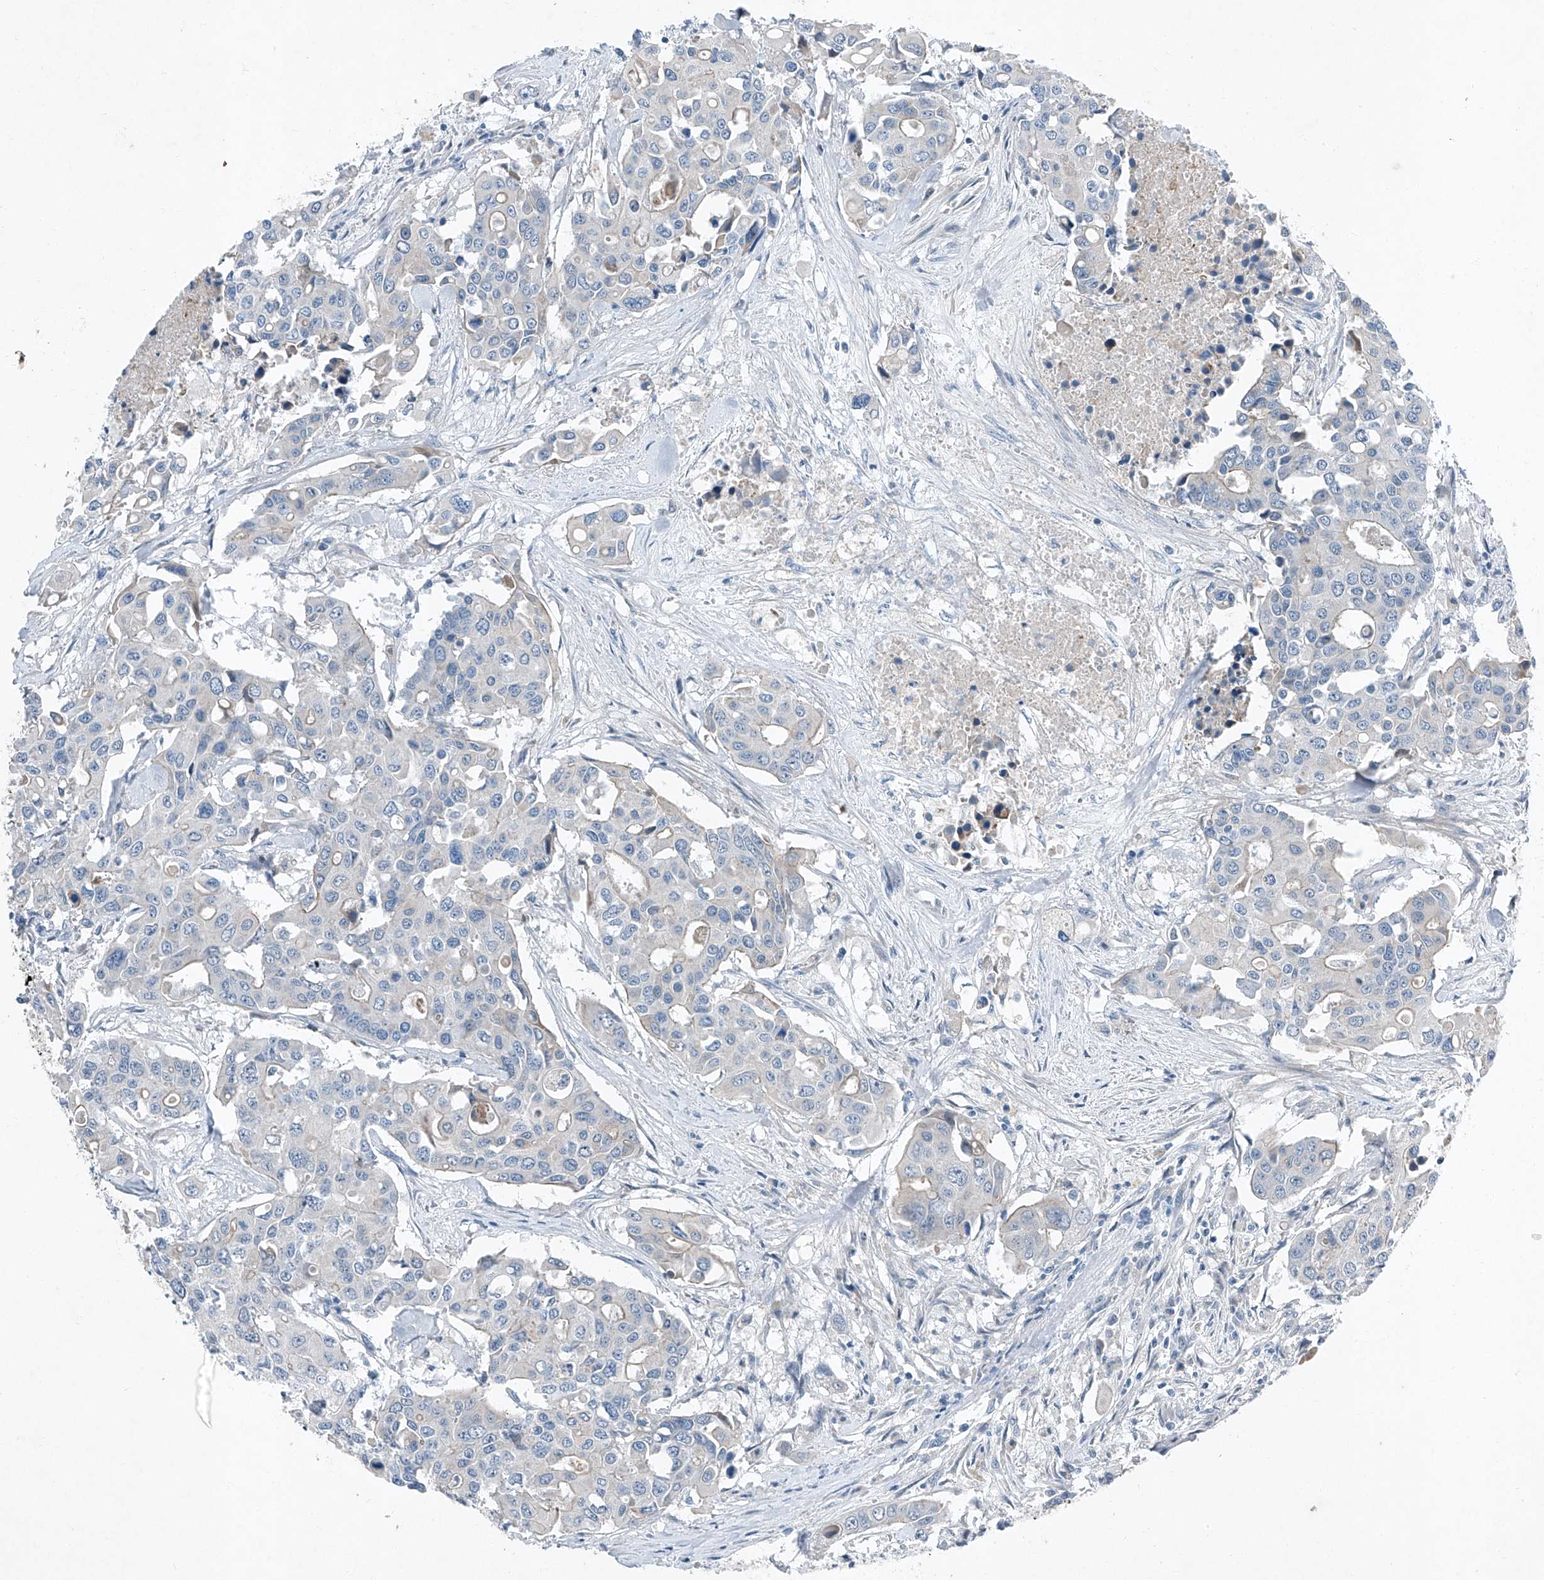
{"staining": {"intensity": "negative", "quantity": "none", "location": "none"}, "tissue": "colorectal cancer", "cell_type": "Tumor cells", "image_type": "cancer", "snomed": [{"axis": "morphology", "description": "Adenocarcinoma, NOS"}, {"axis": "topography", "description": "Colon"}], "caption": "Protein analysis of adenocarcinoma (colorectal) demonstrates no significant positivity in tumor cells.", "gene": "MDGA1", "patient": {"sex": "male", "age": 77}}